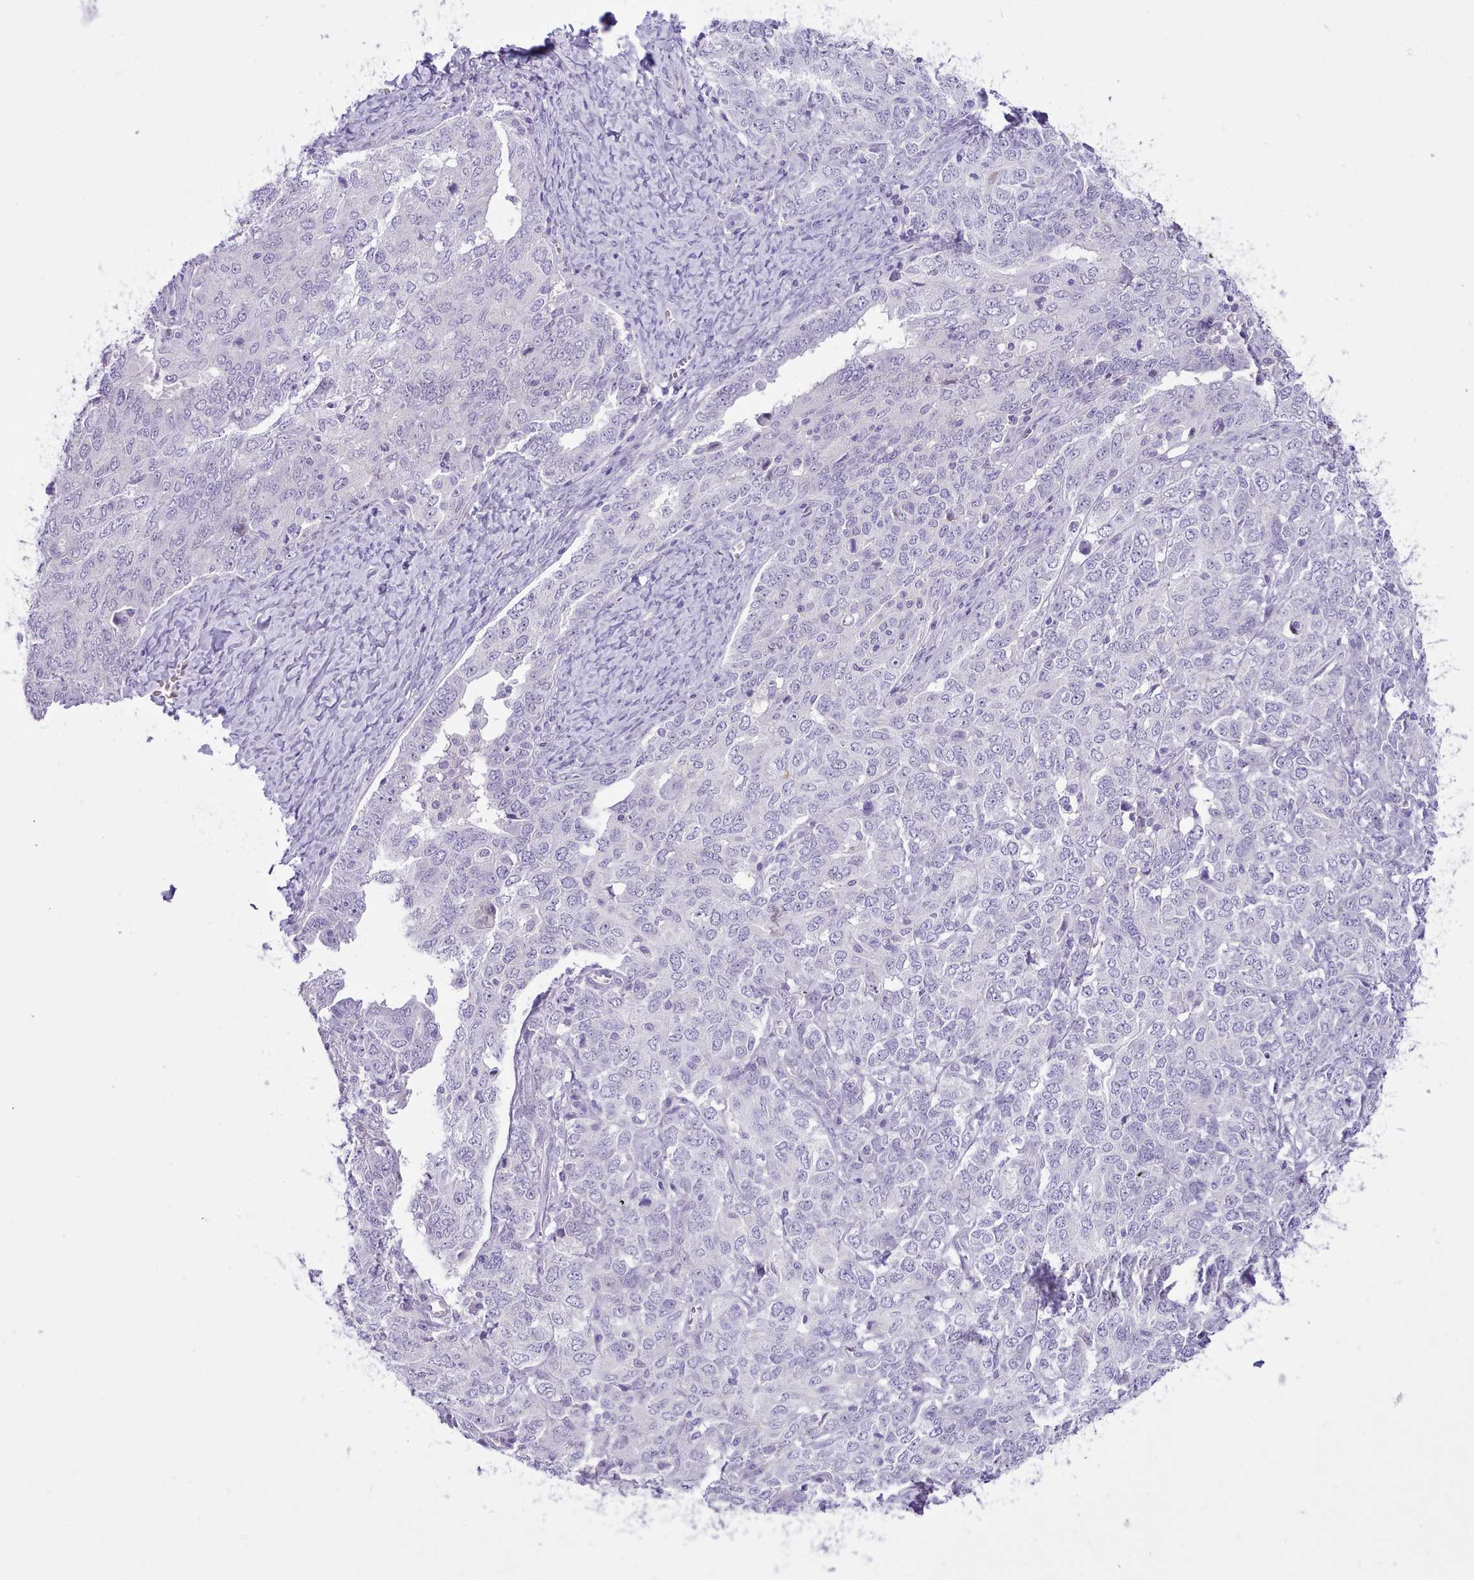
{"staining": {"intensity": "negative", "quantity": "none", "location": "none"}, "tissue": "ovarian cancer", "cell_type": "Tumor cells", "image_type": "cancer", "snomed": [{"axis": "morphology", "description": "Carcinoma, endometroid"}, {"axis": "topography", "description": "Ovary"}], "caption": "High magnification brightfield microscopy of ovarian endometroid carcinoma stained with DAB (brown) and counterstained with hematoxylin (blue): tumor cells show no significant expression.", "gene": "LRRC37A", "patient": {"sex": "female", "age": 62}}